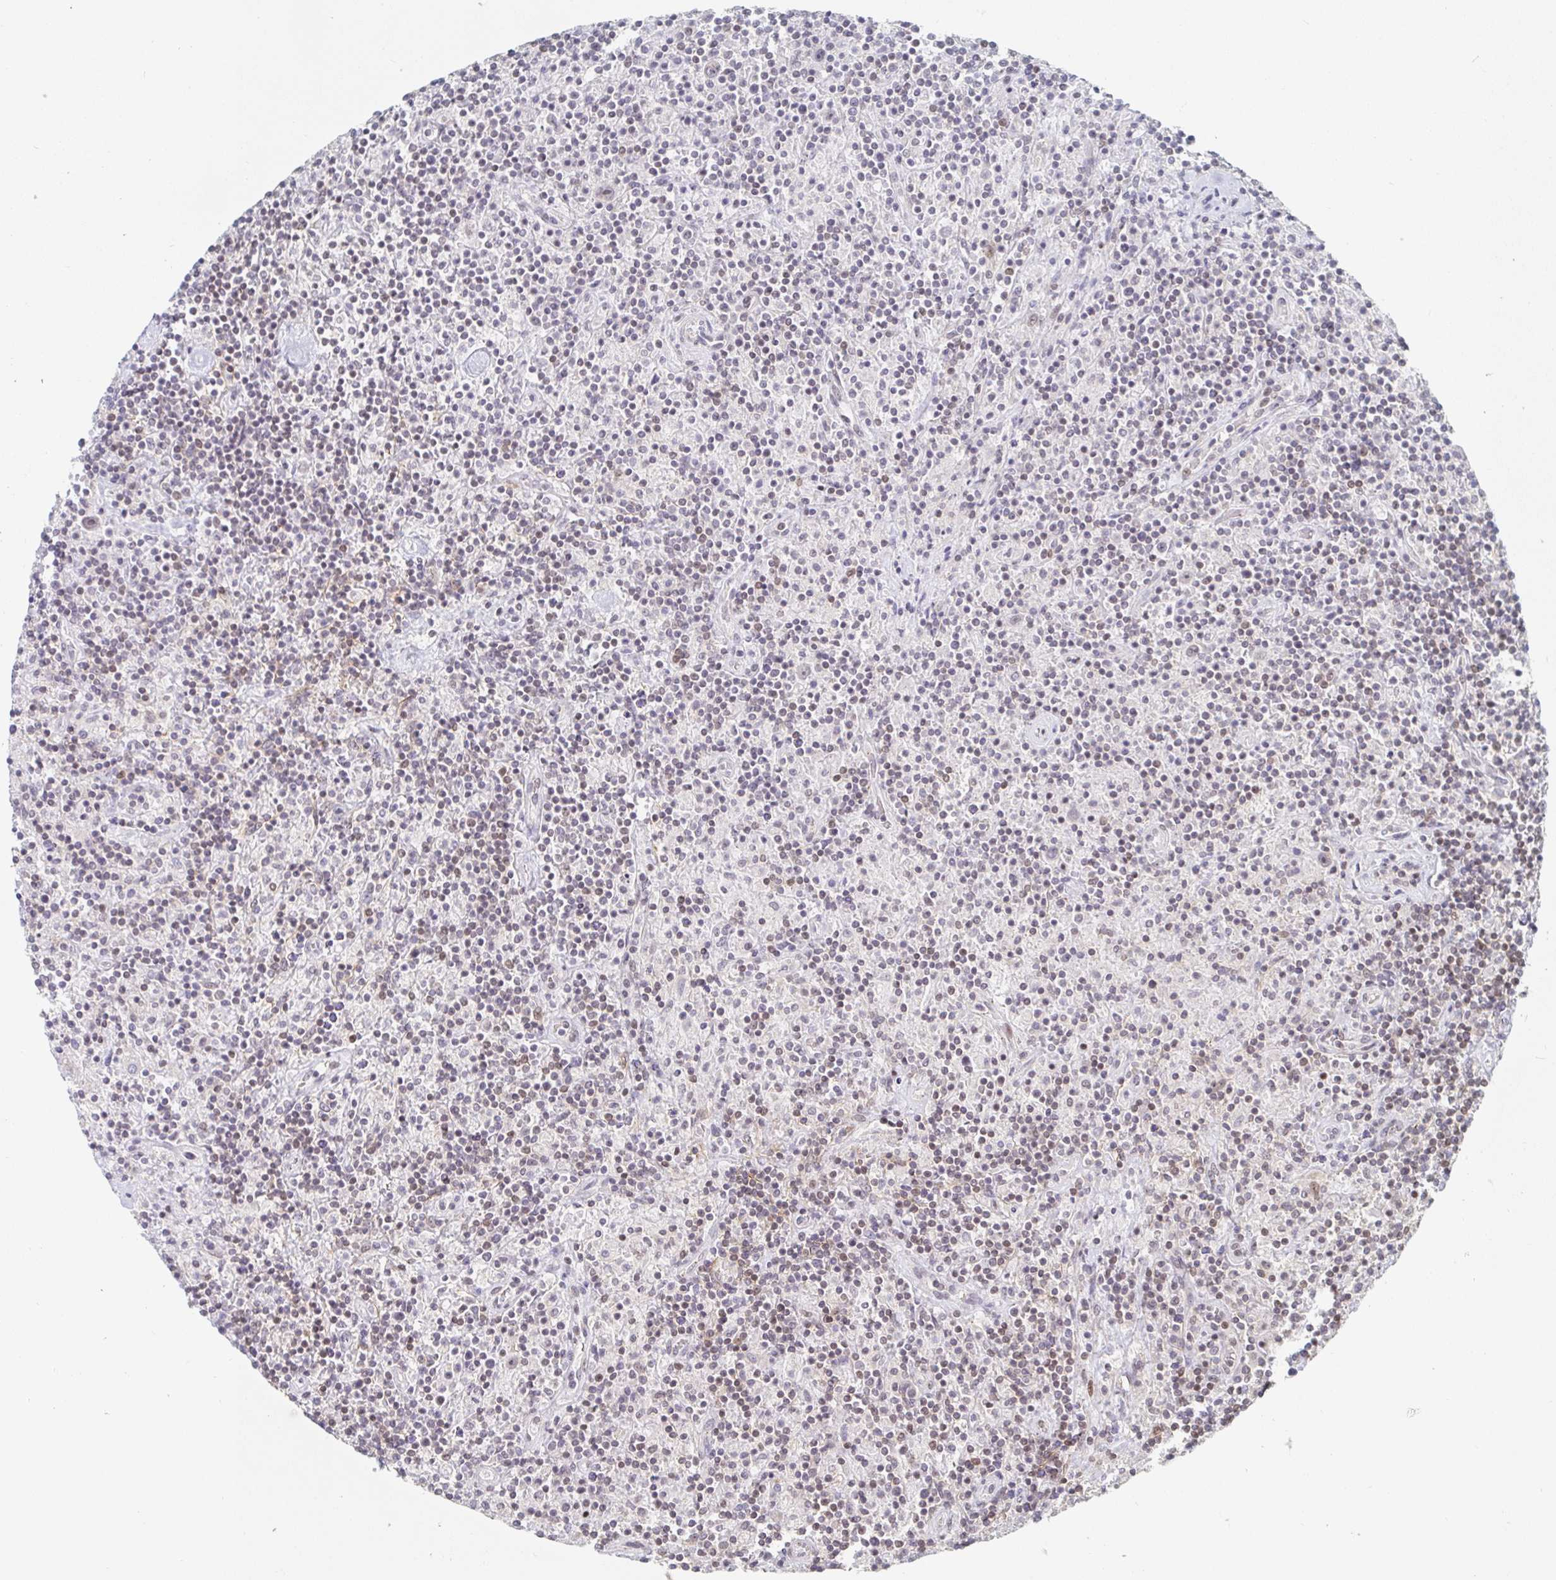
{"staining": {"intensity": "negative", "quantity": "none", "location": "none"}, "tissue": "lymphoma", "cell_type": "Tumor cells", "image_type": "cancer", "snomed": [{"axis": "morphology", "description": "Hodgkin's disease, NOS"}, {"axis": "topography", "description": "Lymph node"}], "caption": "Hodgkin's disease was stained to show a protein in brown. There is no significant positivity in tumor cells.", "gene": "CHD2", "patient": {"sex": "male", "age": 70}}